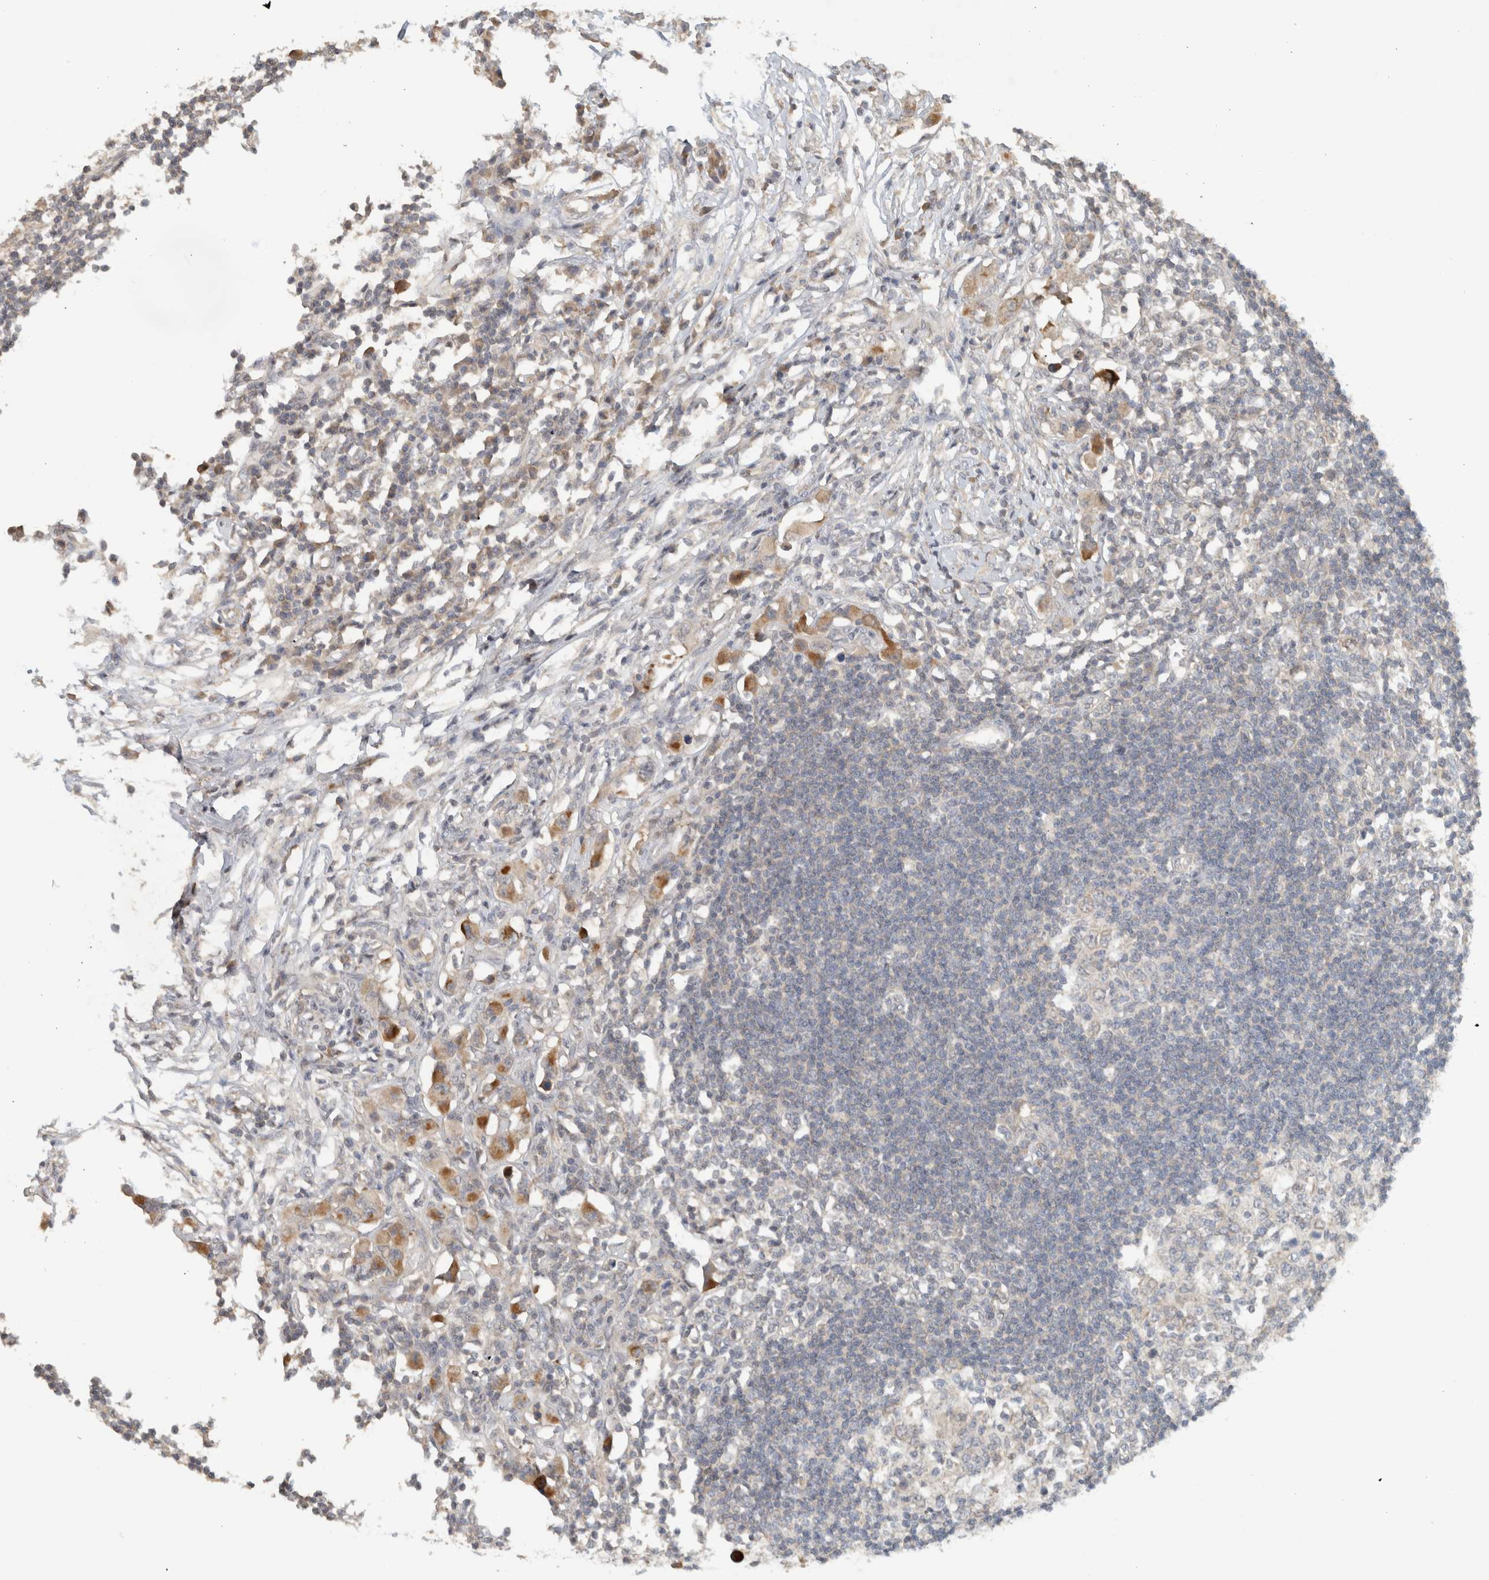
{"staining": {"intensity": "moderate", "quantity": "<25%", "location": "cytoplasmic/membranous"}, "tissue": "lymph node", "cell_type": "Germinal center cells", "image_type": "normal", "snomed": [{"axis": "morphology", "description": "Normal tissue, NOS"}, {"axis": "morphology", "description": "Malignant melanoma, Metastatic site"}, {"axis": "topography", "description": "Lymph node"}], "caption": "Germinal center cells exhibit low levels of moderate cytoplasmic/membranous positivity in about <25% of cells in unremarkable lymph node.", "gene": "ERCC6L2", "patient": {"sex": "male", "age": 41}}